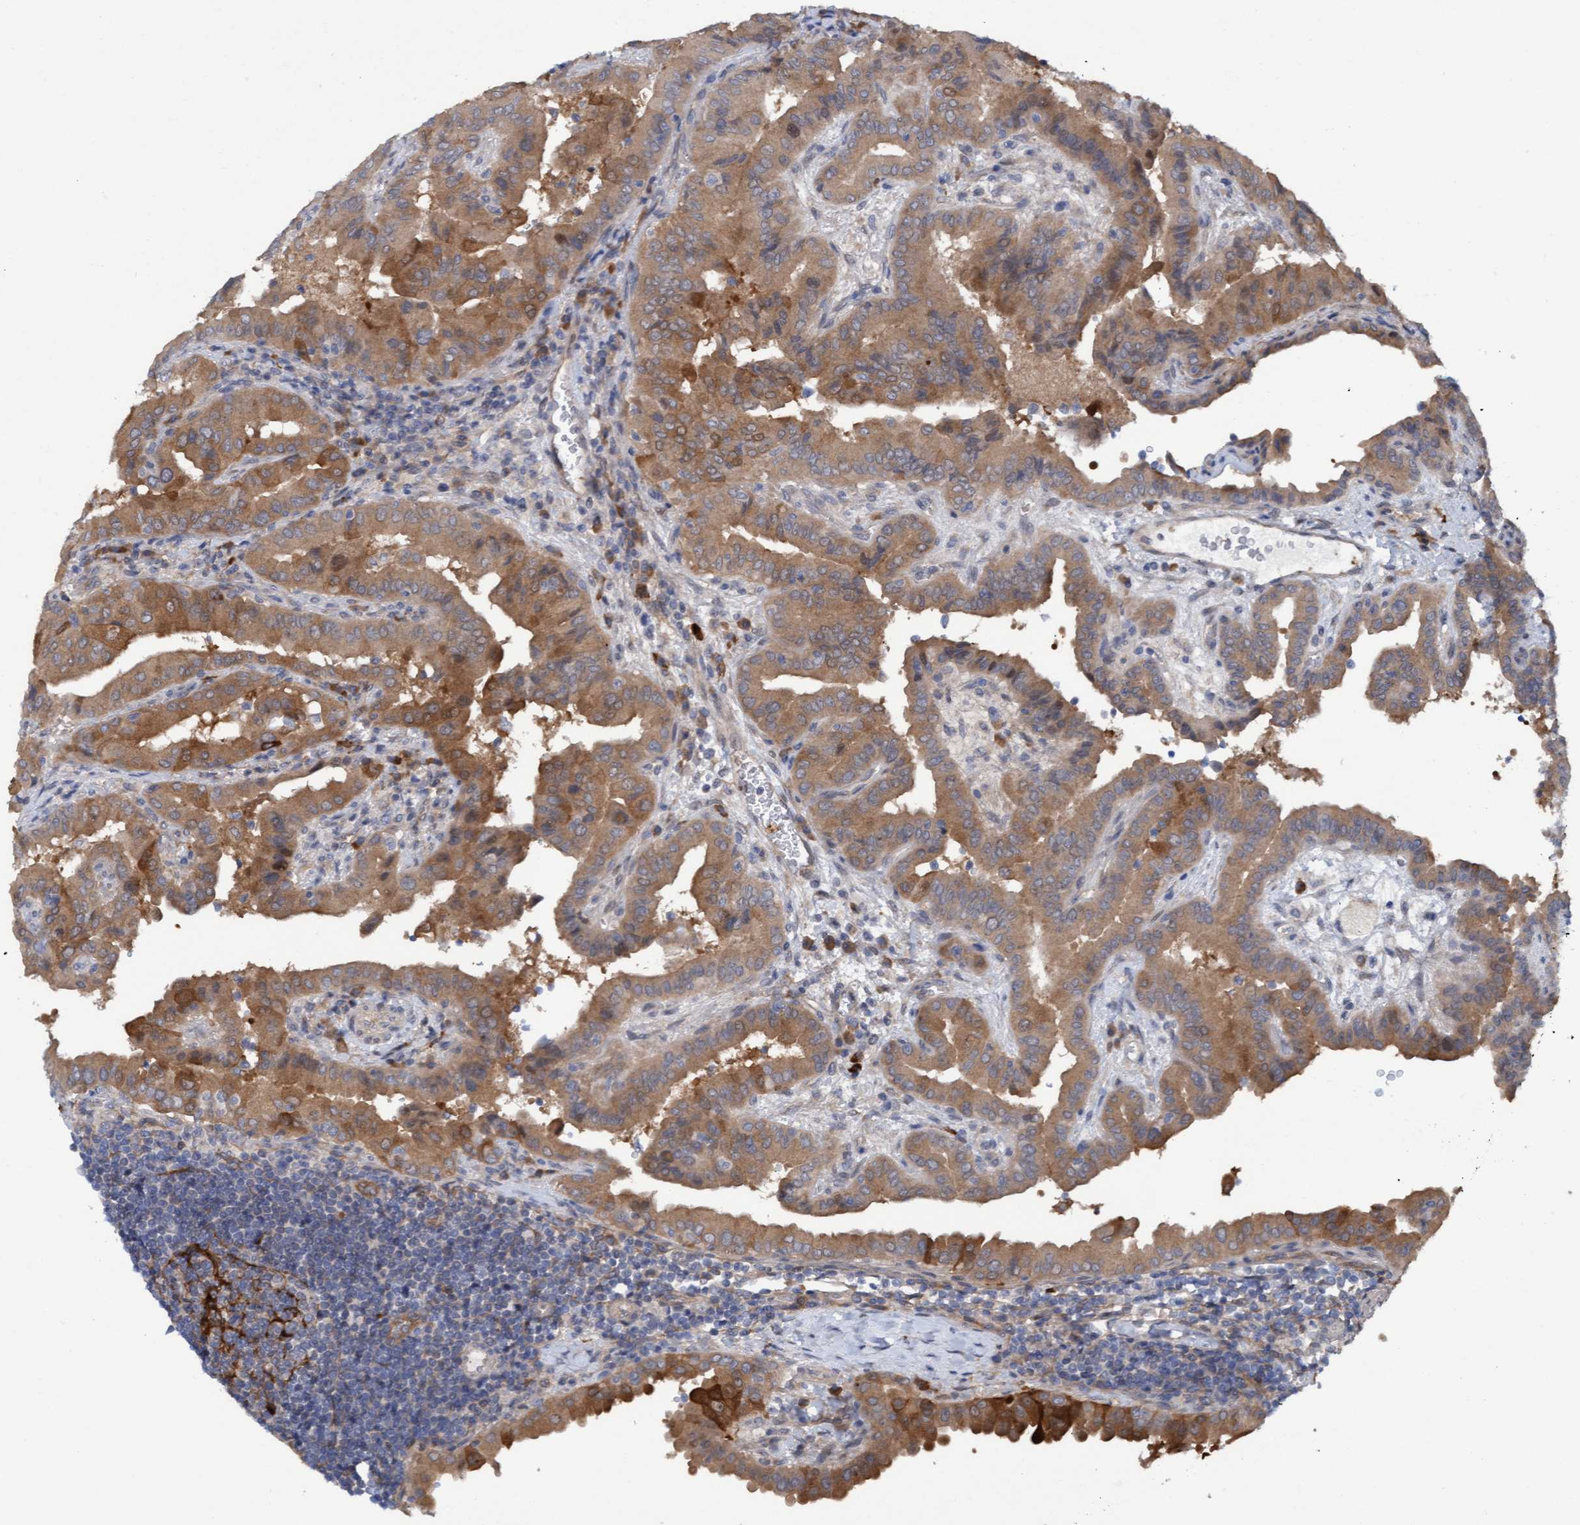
{"staining": {"intensity": "moderate", "quantity": ">75%", "location": "cytoplasmic/membranous"}, "tissue": "thyroid cancer", "cell_type": "Tumor cells", "image_type": "cancer", "snomed": [{"axis": "morphology", "description": "Papillary adenocarcinoma, NOS"}, {"axis": "topography", "description": "Thyroid gland"}], "caption": "This is an image of immunohistochemistry staining of thyroid cancer, which shows moderate staining in the cytoplasmic/membranous of tumor cells.", "gene": "PLCD1", "patient": {"sex": "male", "age": 33}}